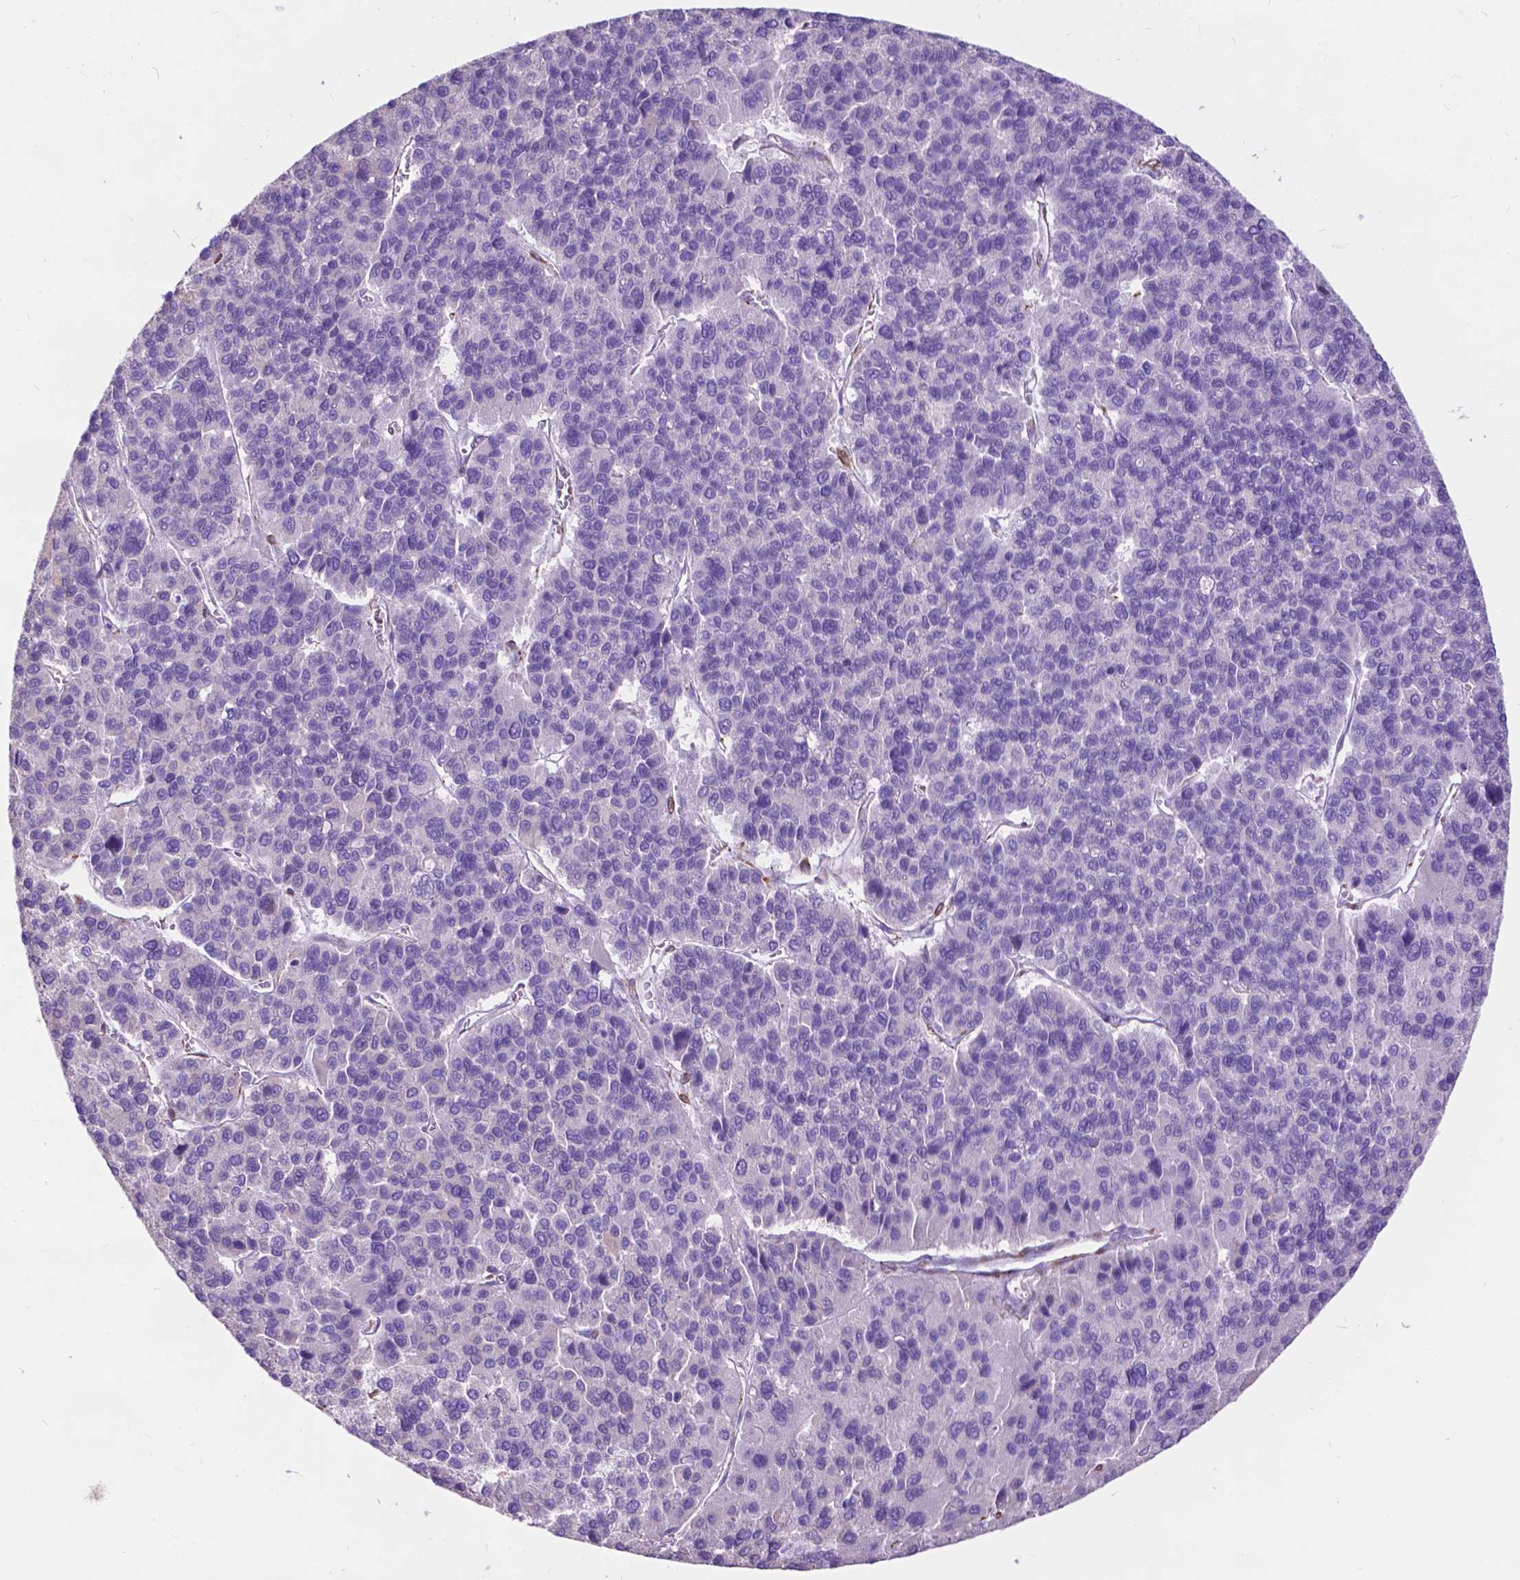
{"staining": {"intensity": "negative", "quantity": "none", "location": "none"}, "tissue": "liver cancer", "cell_type": "Tumor cells", "image_type": "cancer", "snomed": [{"axis": "morphology", "description": "Carcinoma, Hepatocellular, NOS"}, {"axis": "topography", "description": "Liver"}], "caption": "IHC micrograph of neoplastic tissue: liver hepatocellular carcinoma stained with DAB exhibits no significant protein expression in tumor cells.", "gene": "PCDHA12", "patient": {"sex": "female", "age": 41}}